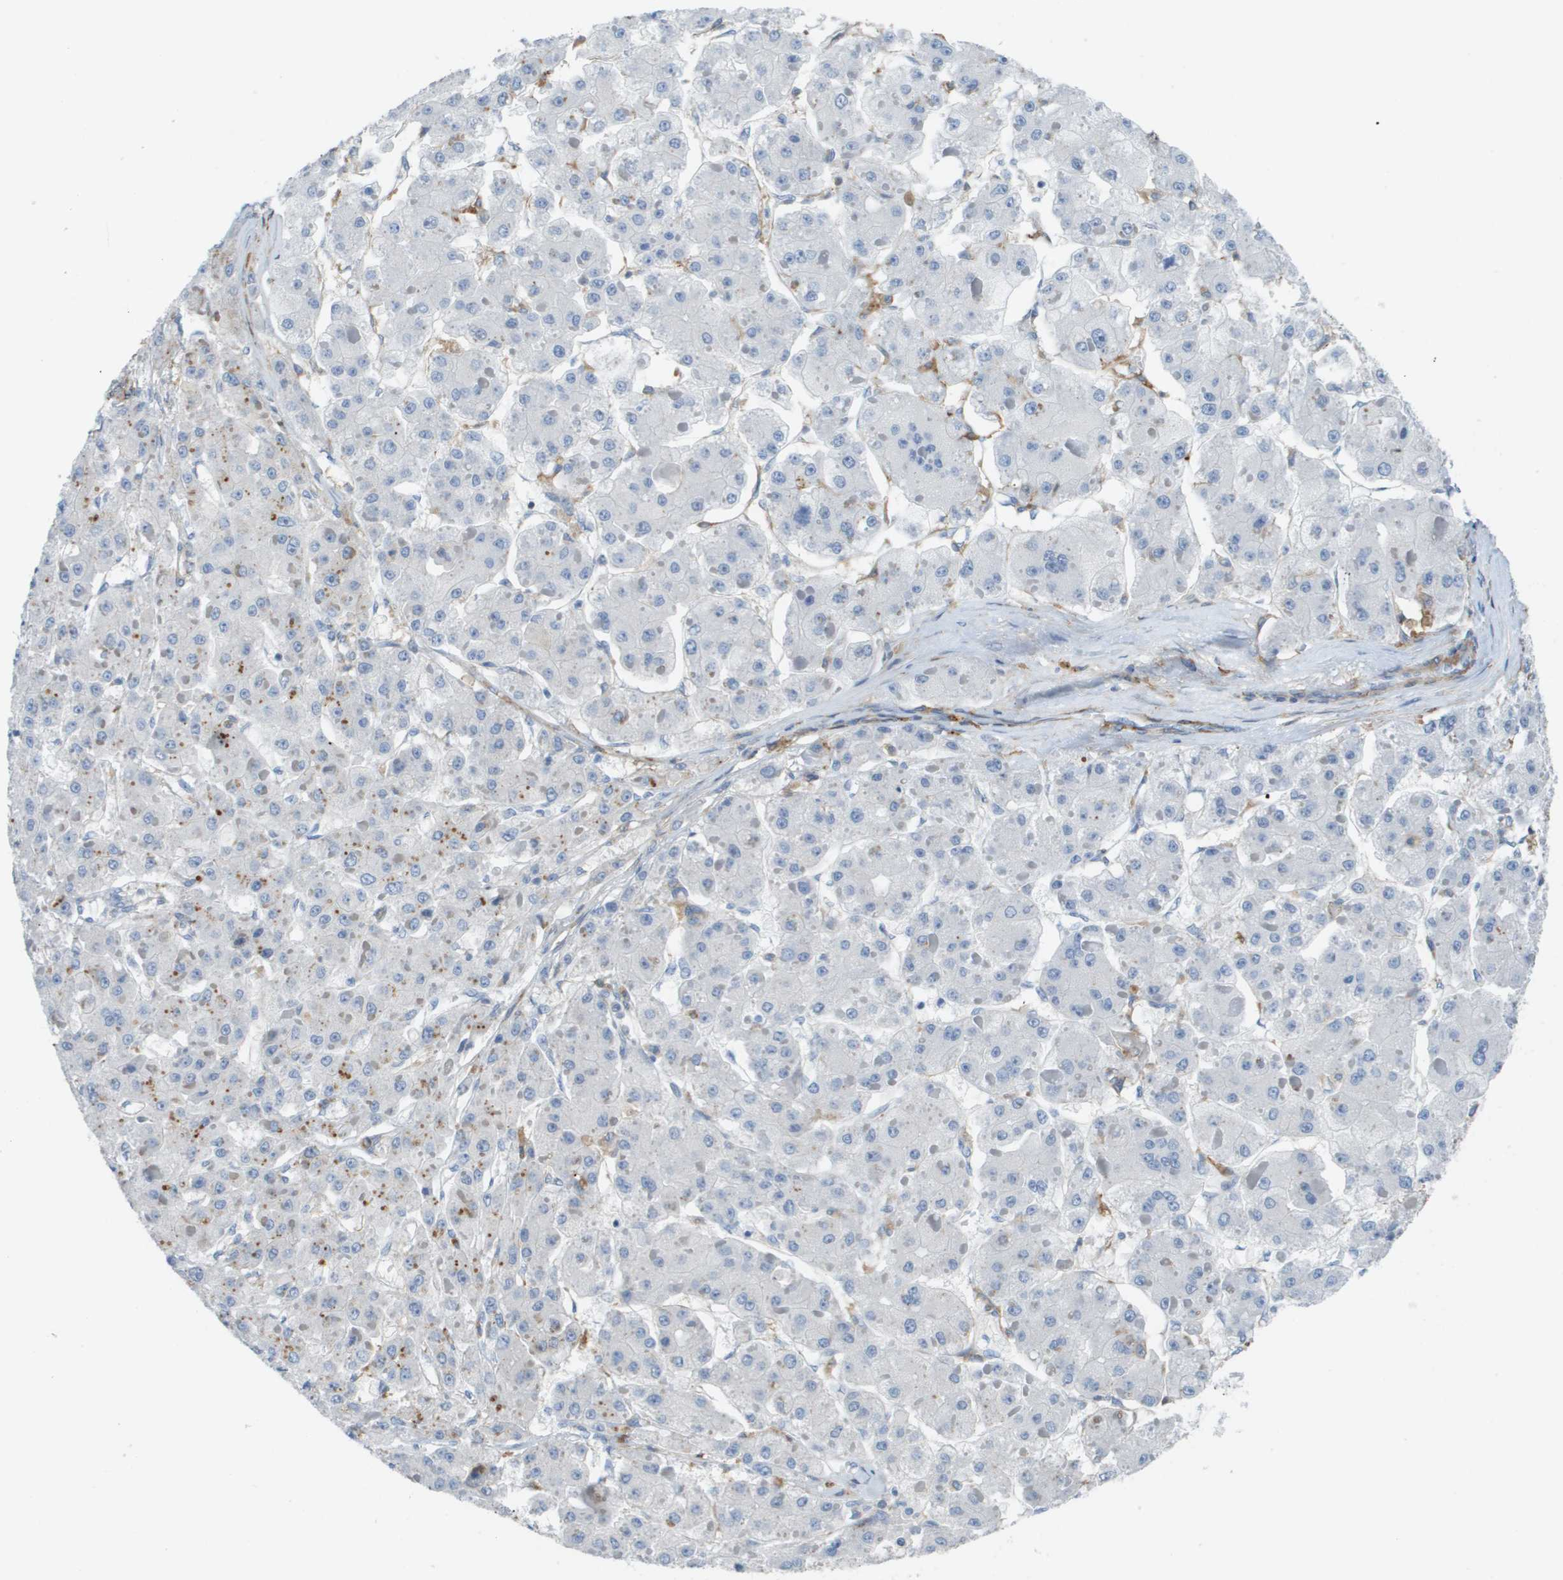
{"staining": {"intensity": "negative", "quantity": "none", "location": "none"}, "tissue": "liver cancer", "cell_type": "Tumor cells", "image_type": "cancer", "snomed": [{"axis": "morphology", "description": "Carcinoma, Hepatocellular, NOS"}, {"axis": "topography", "description": "Liver"}], "caption": "High magnification brightfield microscopy of hepatocellular carcinoma (liver) stained with DAB (3,3'-diaminobenzidine) (brown) and counterstained with hematoxylin (blue): tumor cells show no significant staining.", "gene": "ZBTB43", "patient": {"sex": "female", "age": 73}}